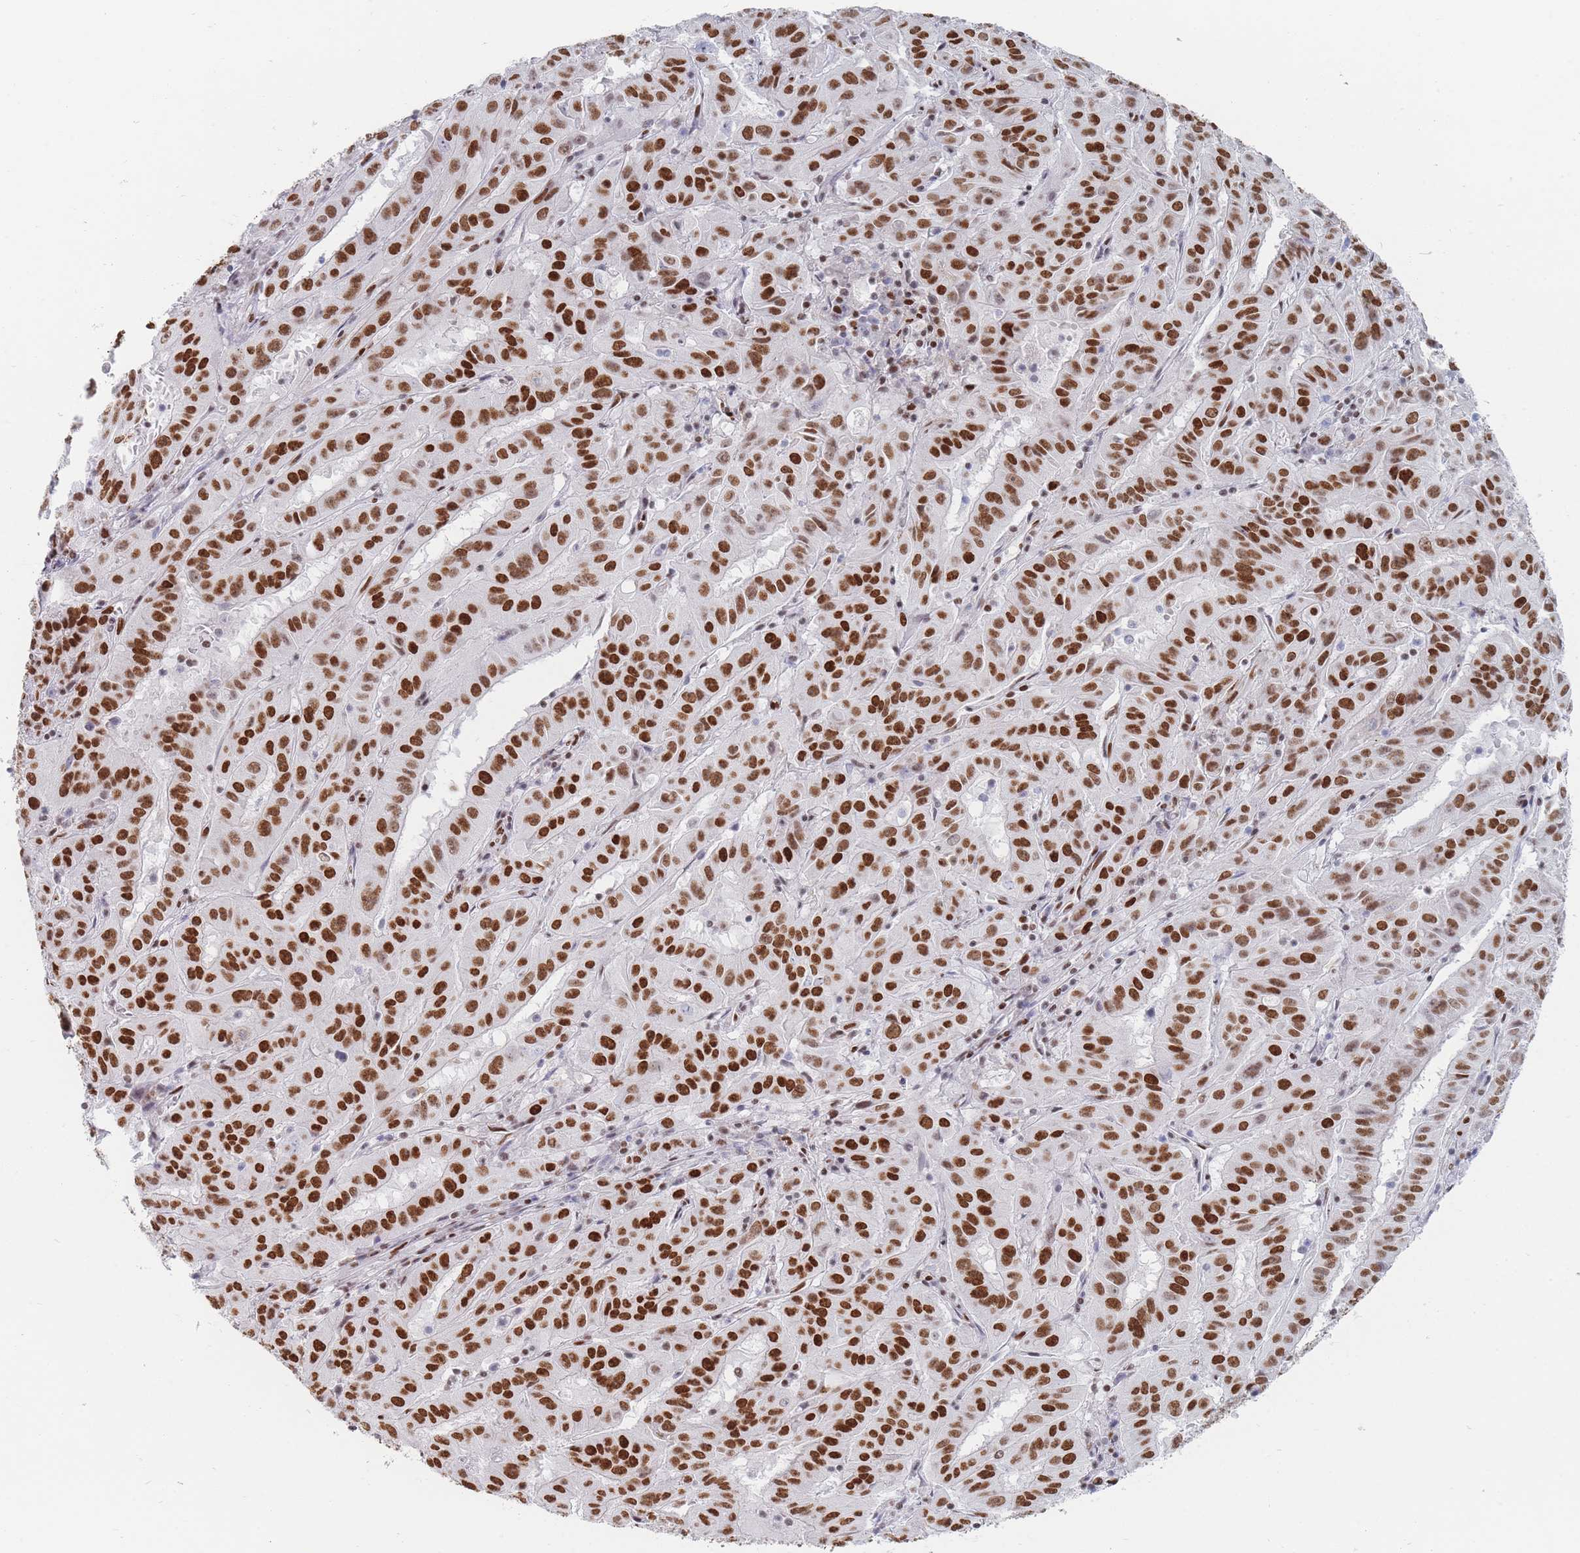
{"staining": {"intensity": "strong", "quantity": ">75%", "location": "nuclear"}, "tissue": "pancreatic cancer", "cell_type": "Tumor cells", "image_type": "cancer", "snomed": [{"axis": "morphology", "description": "Adenocarcinoma, NOS"}, {"axis": "topography", "description": "Pancreas"}], "caption": "About >75% of tumor cells in human pancreatic cancer exhibit strong nuclear protein staining as visualized by brown immunohistochemical staining.", "gene": "SAFB2", "patient": {"sex": "male", "age": 63}}